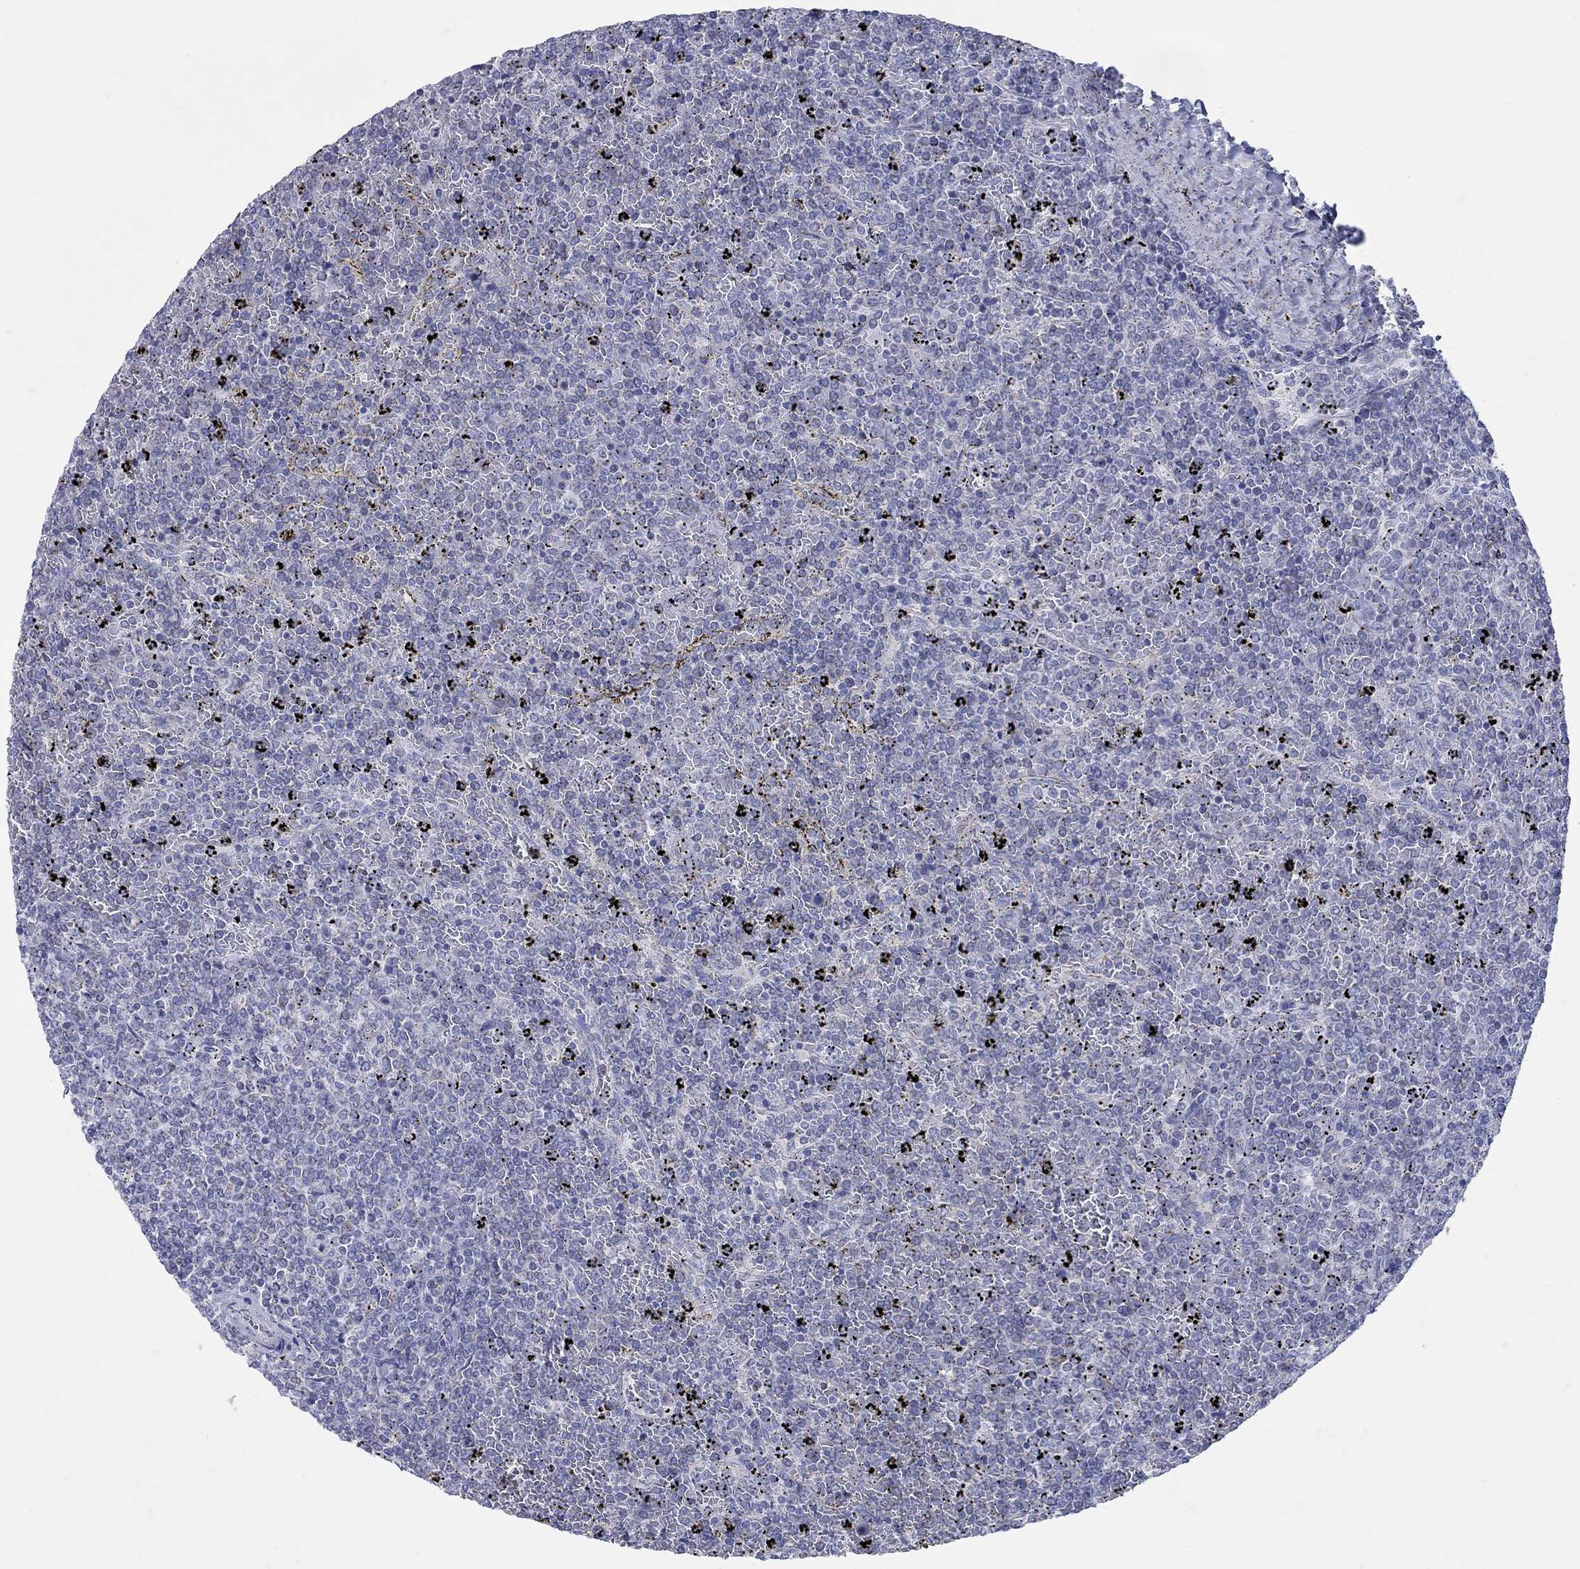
{"staining": {"intensity": "negative", "quantity": "none", "location": "none"}, "tissue": "lymphoma", "cell_type": "Tumor cells", "image_type": "cancer", "snomed": [{"axis": "morphology", "description": "Malignant lymphoma, non-Hodgkin's type, Low grade"}, {"axis": "topography", "description": "Spleen"}], "caption": "Human lymphoma stained for a protein using immunohistochemistry (IHC) demonstrates no positivity in tumor cells.", "gene": "PDZD3", "patient": {"sex": "female", "age": 77}}